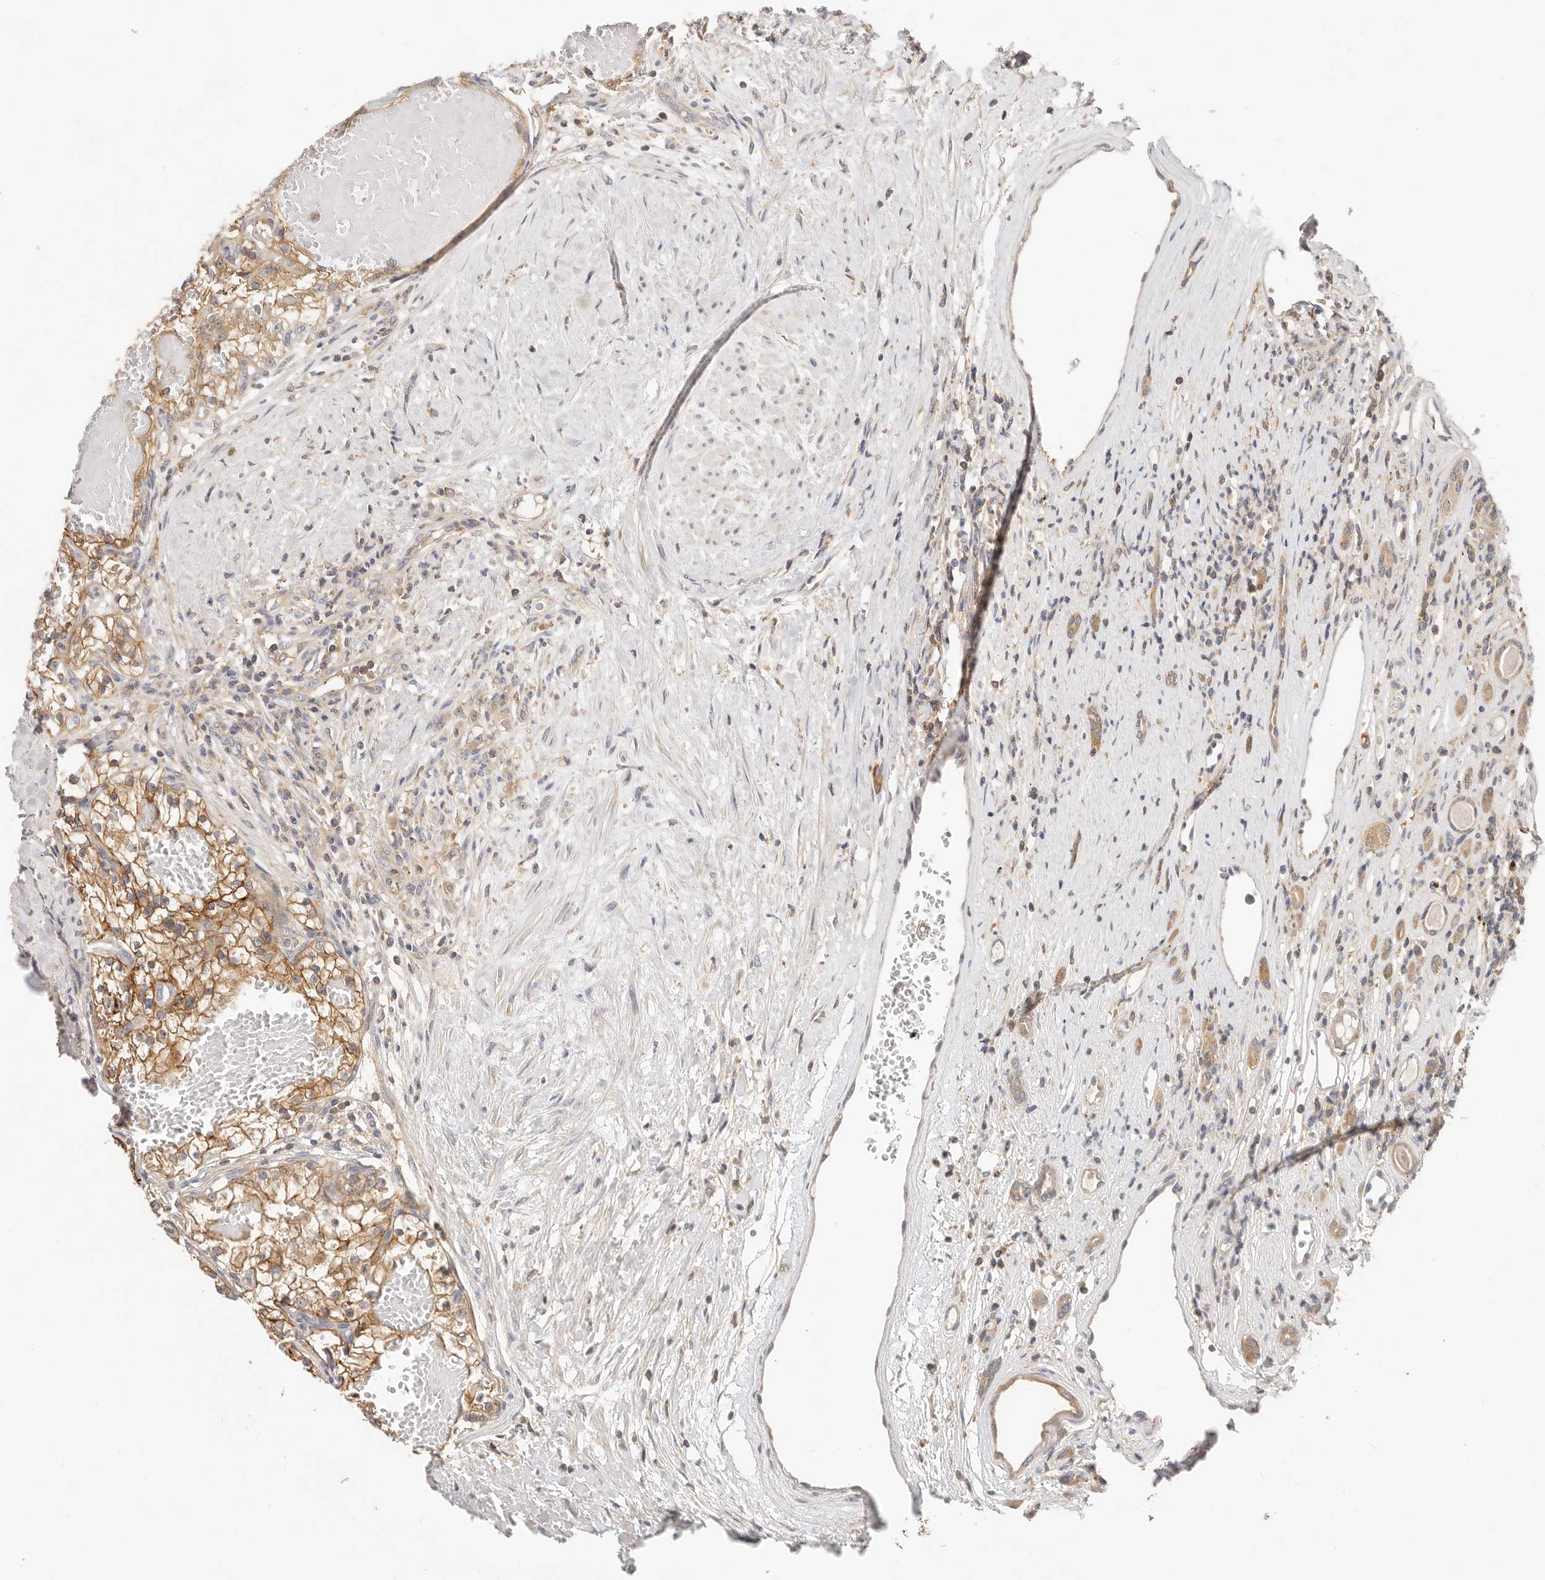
{"staining": {"intensity": "moderate", "quantity": ">75%", "location": "cytoplasmic/membranous"}, "tissue": "renal cancer", "cell_type": "Tumor cells", "image_type": "cancer", "snomed": [{"axis": "morphology", "description": "Normal tissue, NOS"}, {"axis": "morphology", "description": "Adenocarcinoma, NOS"}, {"axis": "topography", "description": "Kidney"}], "caption": "Renal cancer was stained to show a protein in brown. There is medium levels of moderate cytoplasmic/membranous positivity in approximately >75% of tumor cells. (Brightfield microscopy of DAB IHC at high magnification).", "gene": "DTNBP1", "patient": {"sex": "male", "age": 68}}